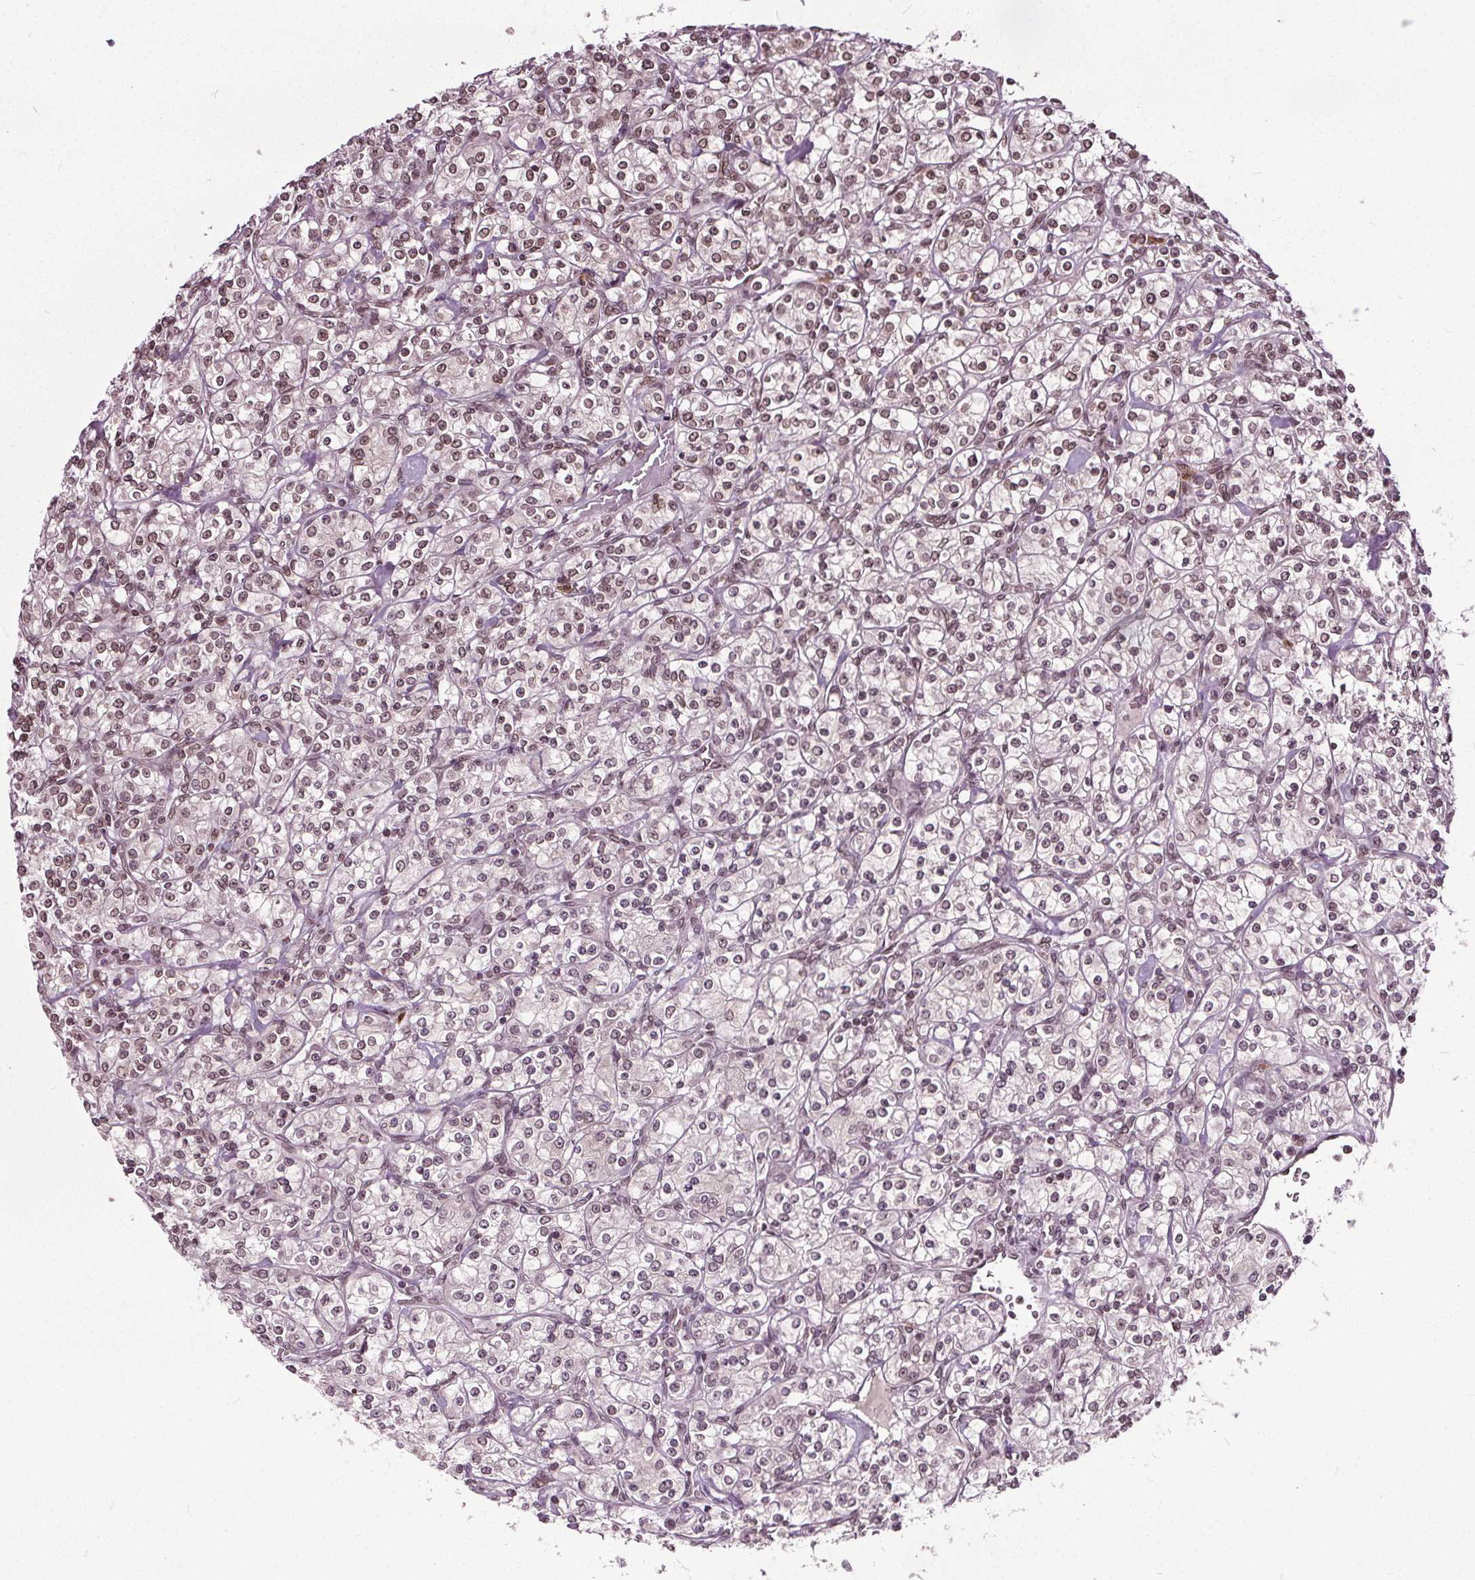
{"staining": {"intensity": "moderate", "quantity": "25%-75%", "location": "cytoplasmic/membranous,nuclear"}, "tissue": "renal cancer", "cell_type": "Tumor cells", "image_type": "cancer", "snomed": [{"axis": "morphology", "description": "Adenocarcinoma, NOS"}, {"axis": "topography", "description": "Kidney"}], "caption": "This is a photomicrograph of immunohistochemistry (IHC) staining of renal cancer (adenocarcinoma), which shows moderate positivity in the cytoplasmic/membranous and nuclear of tumor cells.", "gene": "TTC39C", "patient": {"sex": "male", "age": 77}}